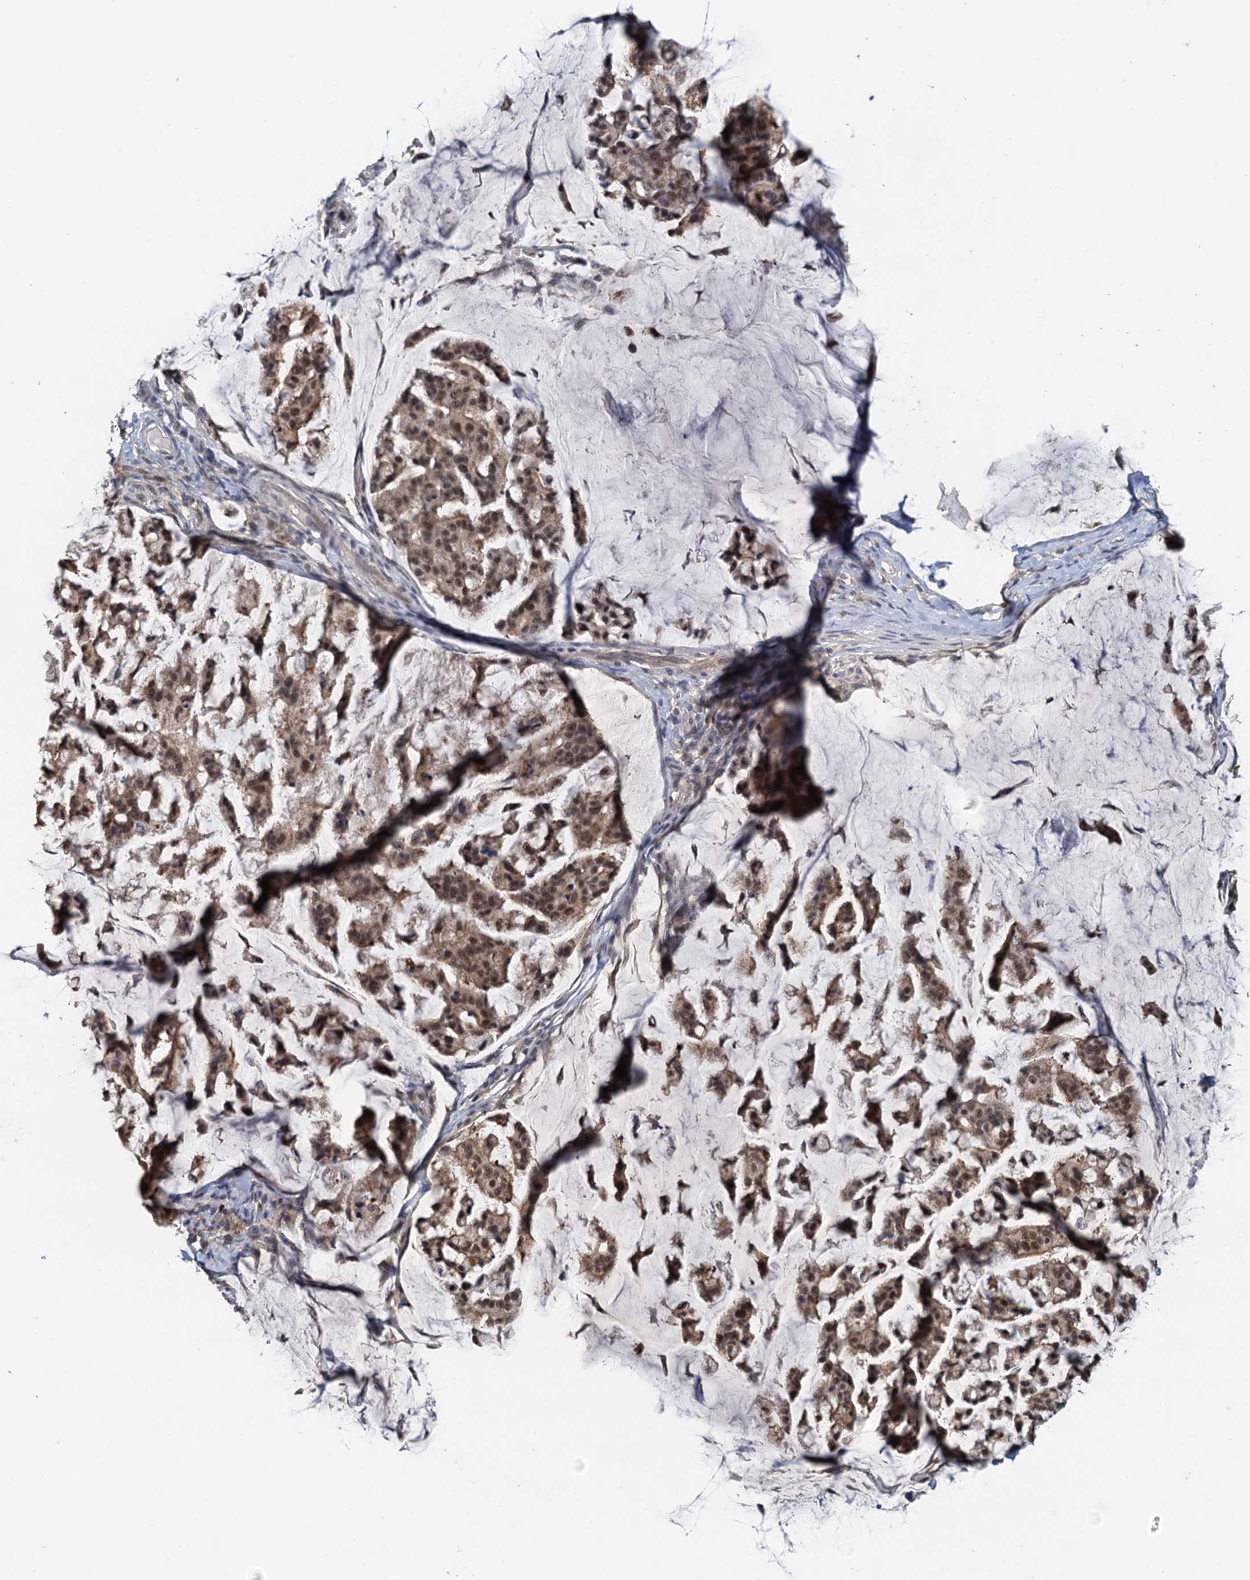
{"staining": {"intensity": "moderate", "quantity": ">75%", "location": "cytoplasmic/membranous,nuclear"}, "tissue": "stomach cancer", "cell_type": "Tumor cells", "image_type": "cancer", "snomed": [{"axis": "morphology", "description": "Adenocarcinoma, NOS"}, {"axis": "topography", "description": "Stomach, lower"}], "caption": "About >75% of tumor cells in human stomach cancer (adenocarcinoma) show moderate cytoplasmic/membranous and nuclear protein staining as visualized by brown immunohistochemical staining.", "gene": "SPINDOC", "patient": {"sex": "male", "age": 67}}